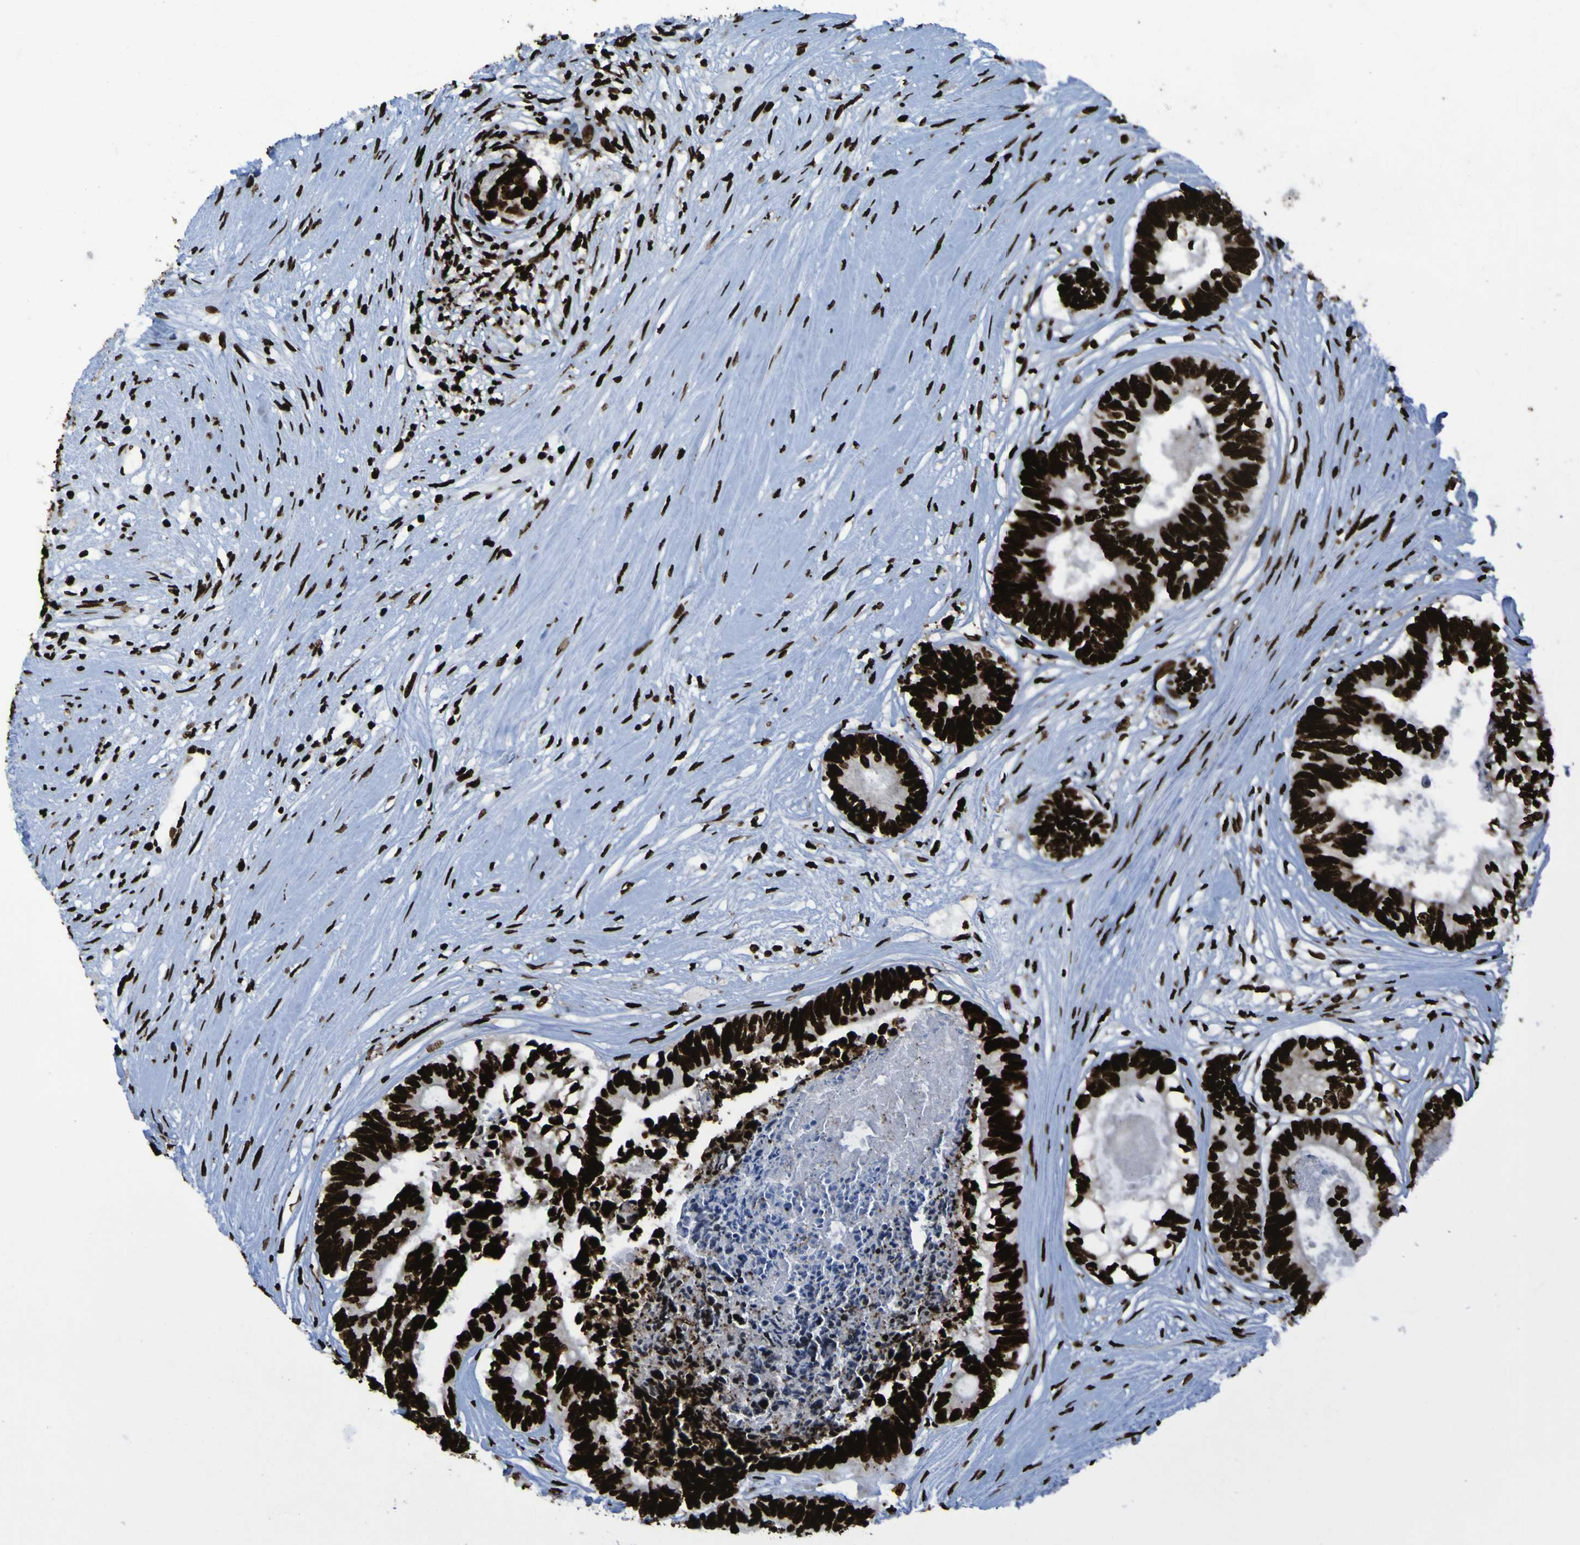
{"staining": {"intensity": "strong", "quantity": ">75%", "location": "nuclear"}, "tissue": "colorectal cancer", "cell_type": "Tumor cells", "image_type": "cancer", "snomed": [{"axis": "morphology", "description": "Adenocarcinoma, NOS"}, {"axis": "topography", "description": "Rectum"}], "caption": "Colorectal cancer stained for a protein displays strong nuclear positivity in tumor cells.", "gene": "NPM1", "patient": {"sex": "male", "age": 63}}